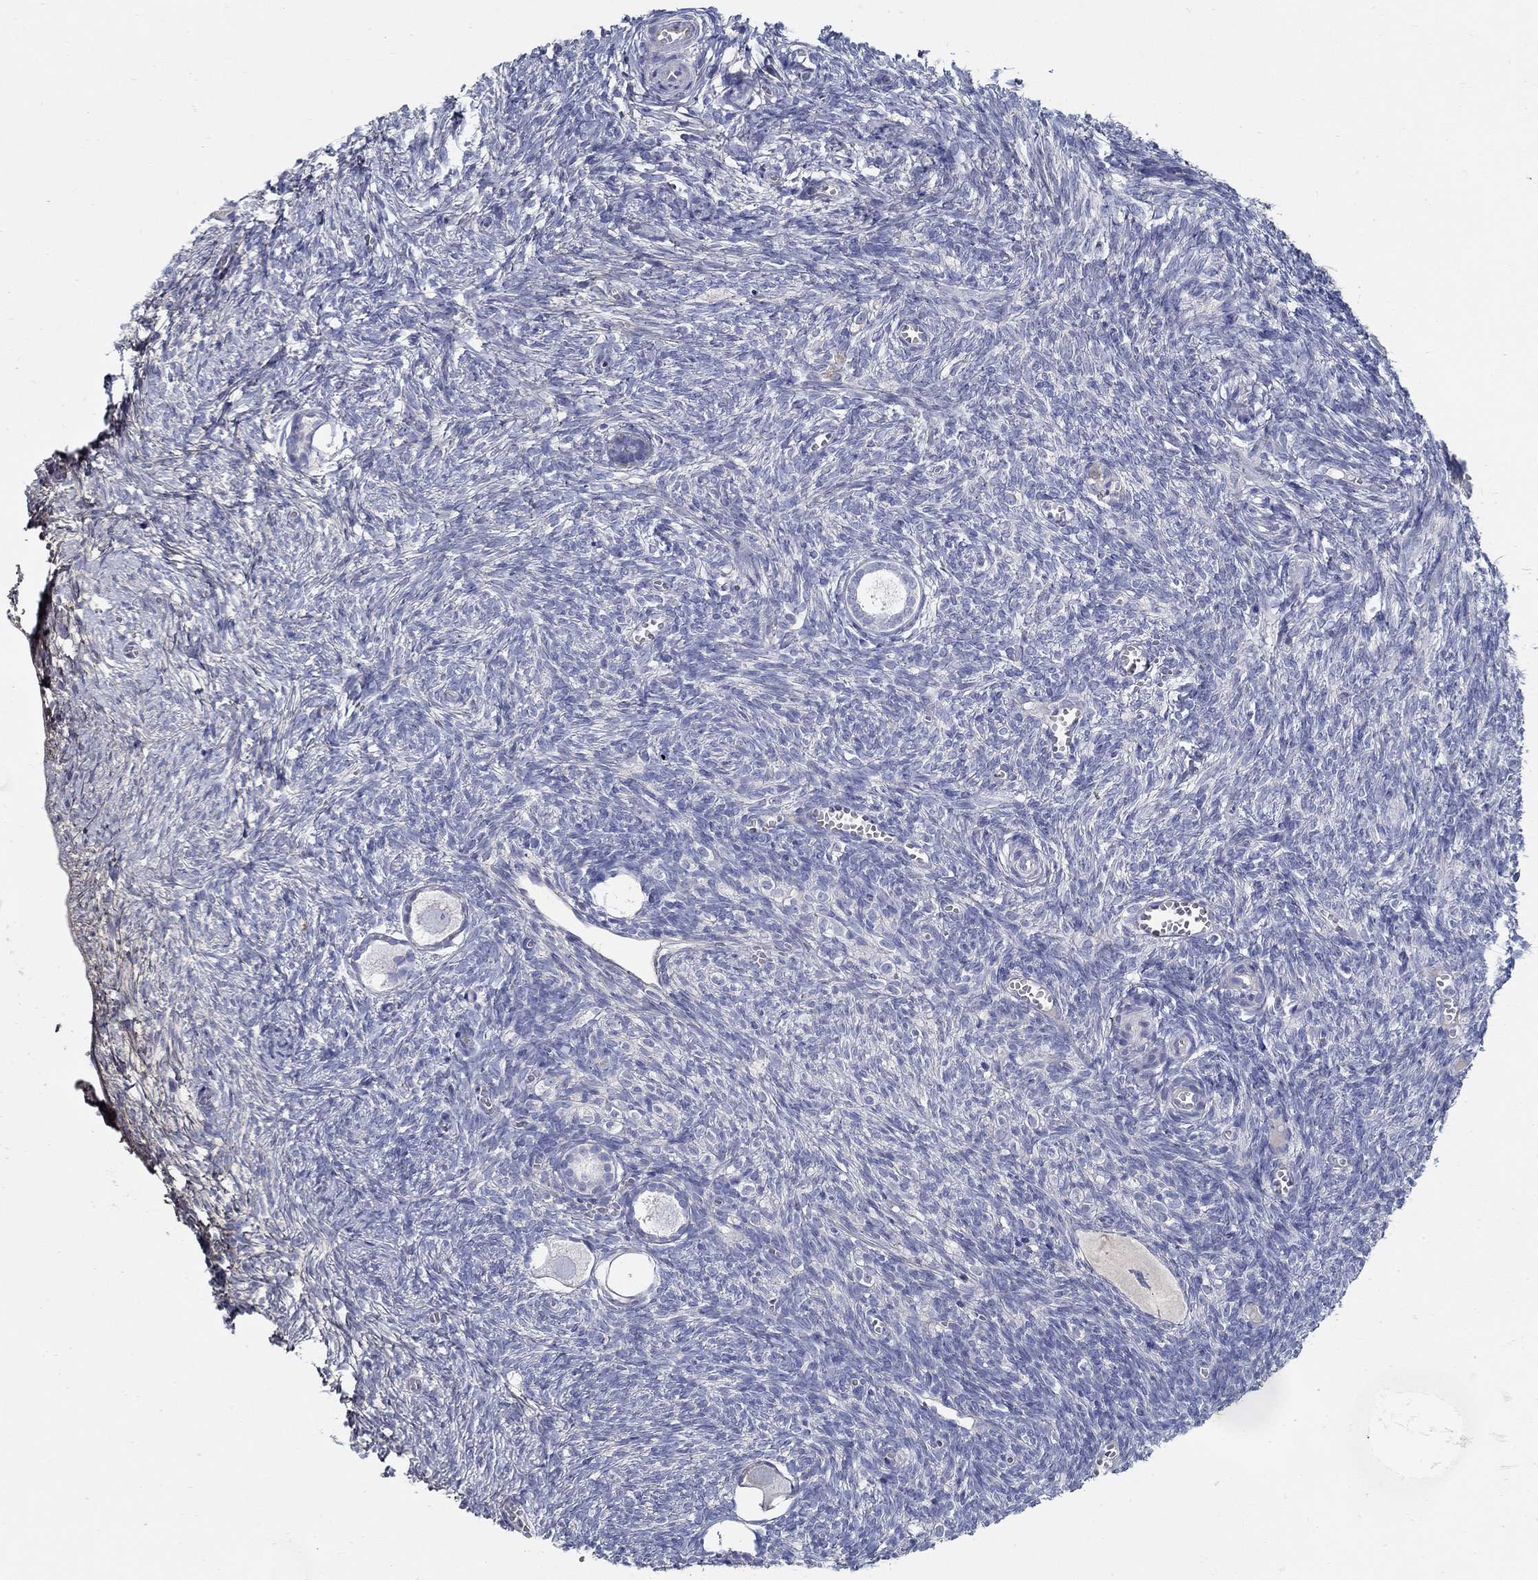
{"staining": {"intensity": "negative", "quantity": "none", "location": "none"}, "tissue": "ovary", "cell_type": "Follicle cells", "image_type": "normal", "snomed": [{"axis": "morphology", "description": "Normal tissue, NOS"}, {"axis": "topography", "description": "Ovary"}], "caption": "Image shows no protein expression in follicle cells of unremarkable ovary.", "gene": "TGFBI", "patient": {"sex": "female", "age": 43}}